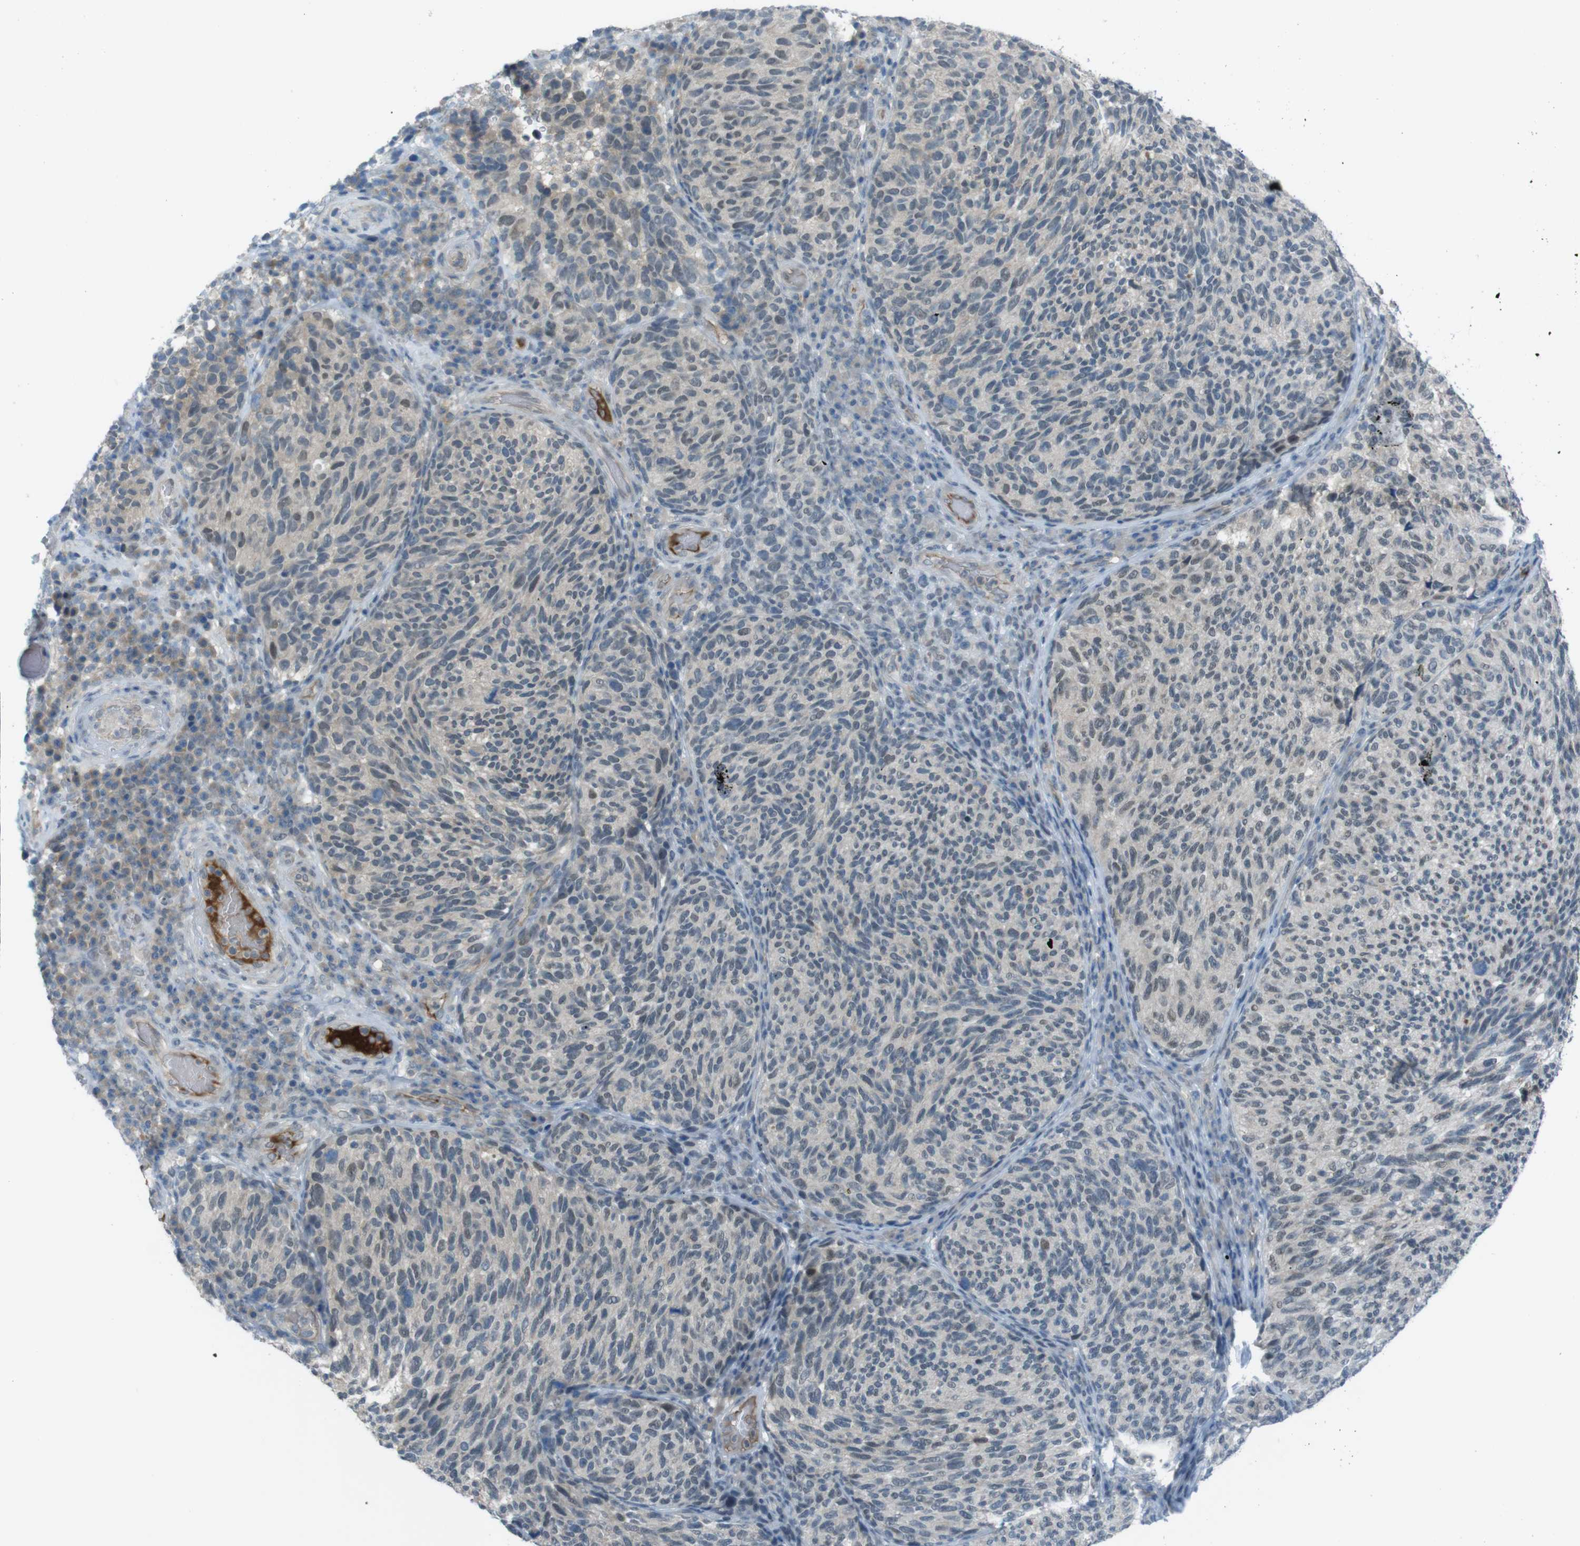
{"staining": {"intensity": "negative", "quantity": "none", "location": "none"}, "tissue": "melanoma", "cell_type": "Tumor cells", "image_type": "cancer", "snomed": [{"axis": "morphology", "description": "Malignant melanoma, NOS"}, {"axis": "topography", "description": "Skin"}], "caption": "Immunohistochemical staining of human malignant melanoma shows no significant expression in tumor cells. (DAB immunohistochemistry, high magnification).", "gene": "ZDHHC20", "patient": {"sex": "female", "age": 73}}